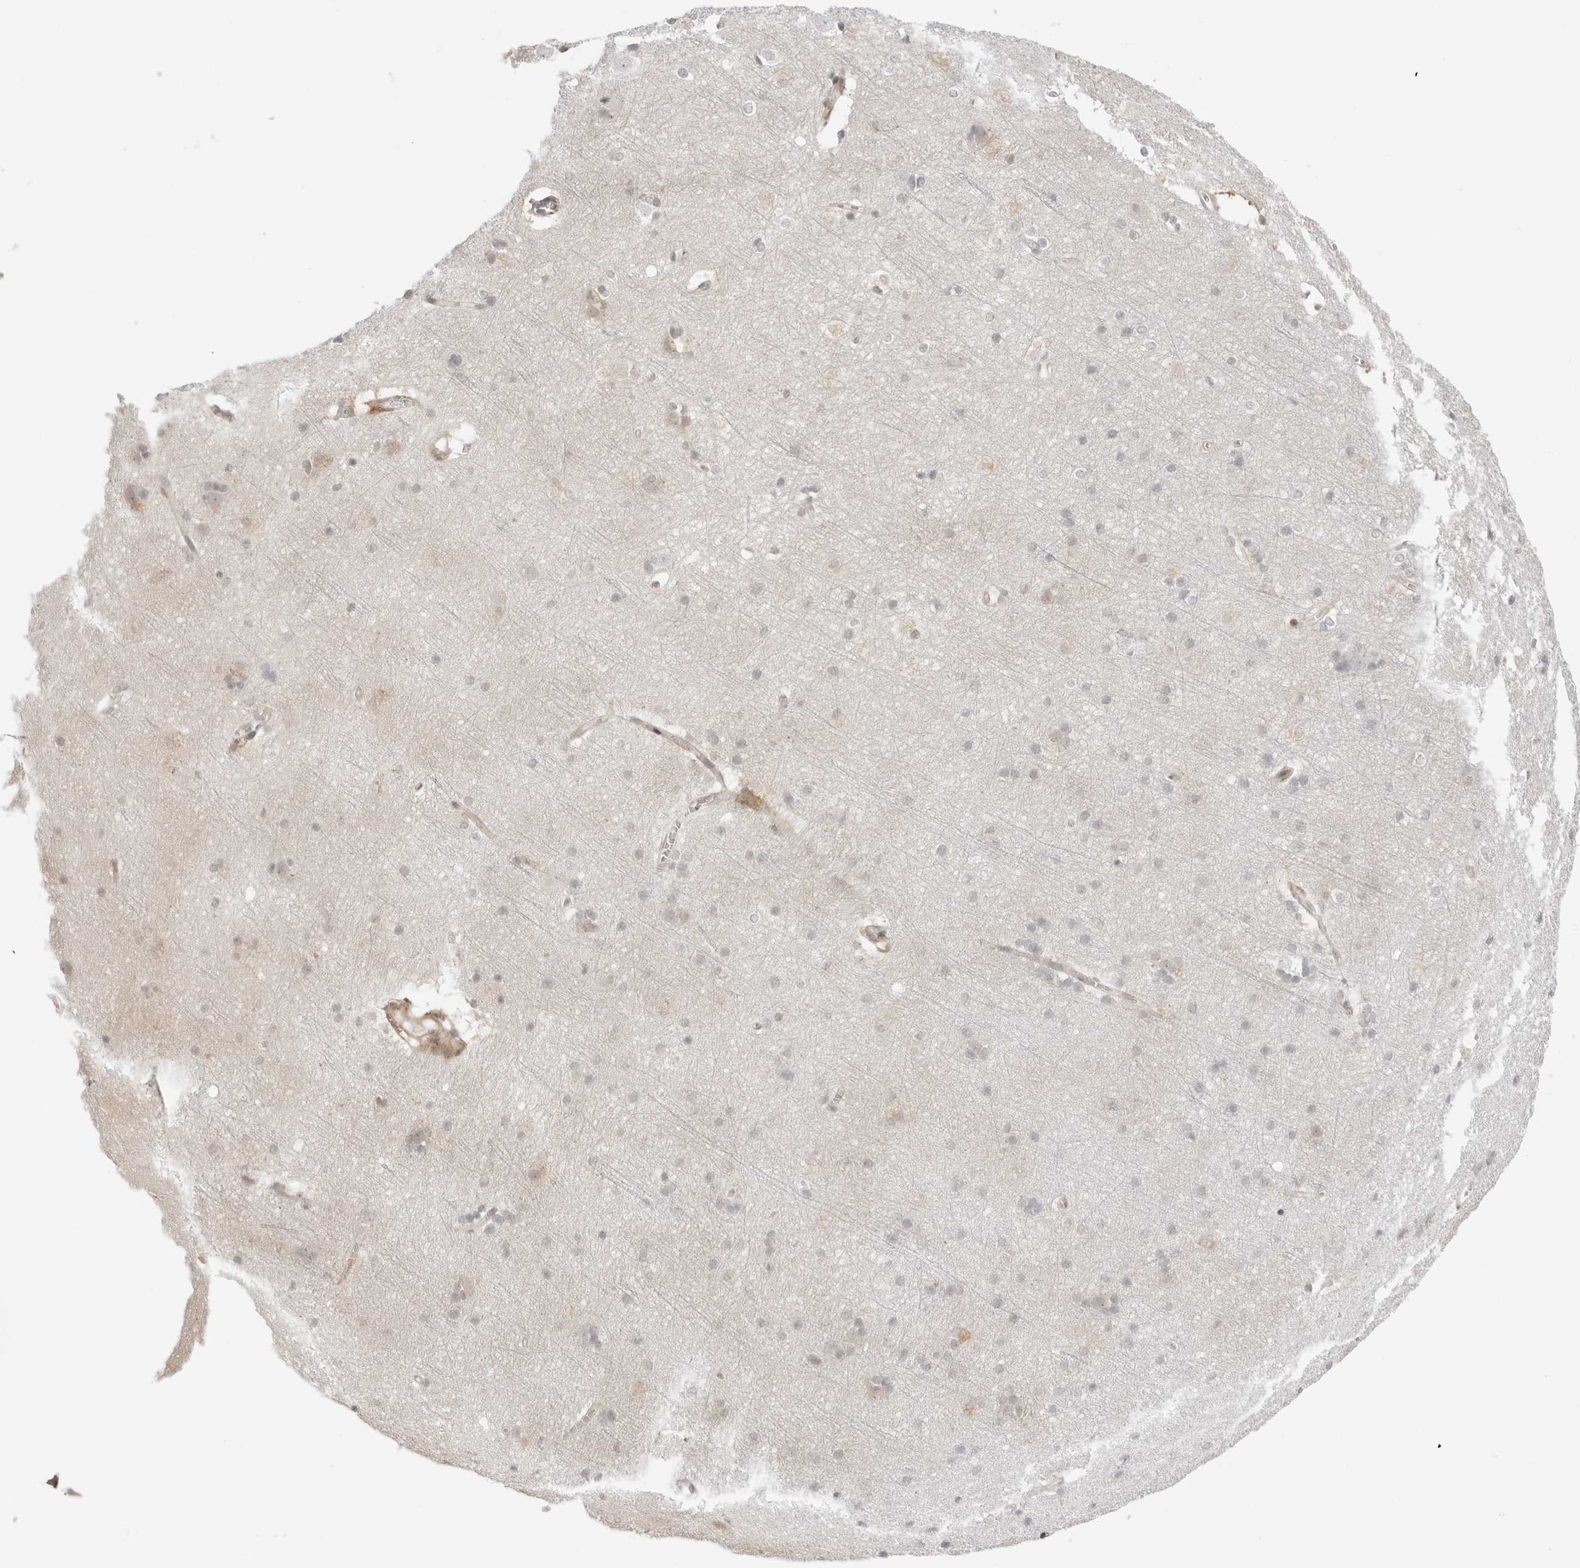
{"staining": {"intensity": "weak", "quantity": ">75%", "location": "cytoplasmic/membranous,nuclear"}, "tissue": "cerebral cortex", "cell_type": "Endothelial cells", "image_type": "normal", "snomed": [{"axis": "morphology", "description": "Normal tissue, NOS"}, {"axis": "topography", "description": "Cerebral cortex"}], "caption": "About >75% of endothelial cells in normal cerebral cortex reveal weak cytoplasmic/membranous,nuclear protein staining as visualized by brown immunohistochemical staining.", "gene": "RNF146", "patient": {"sex": "male", "age": 54}}